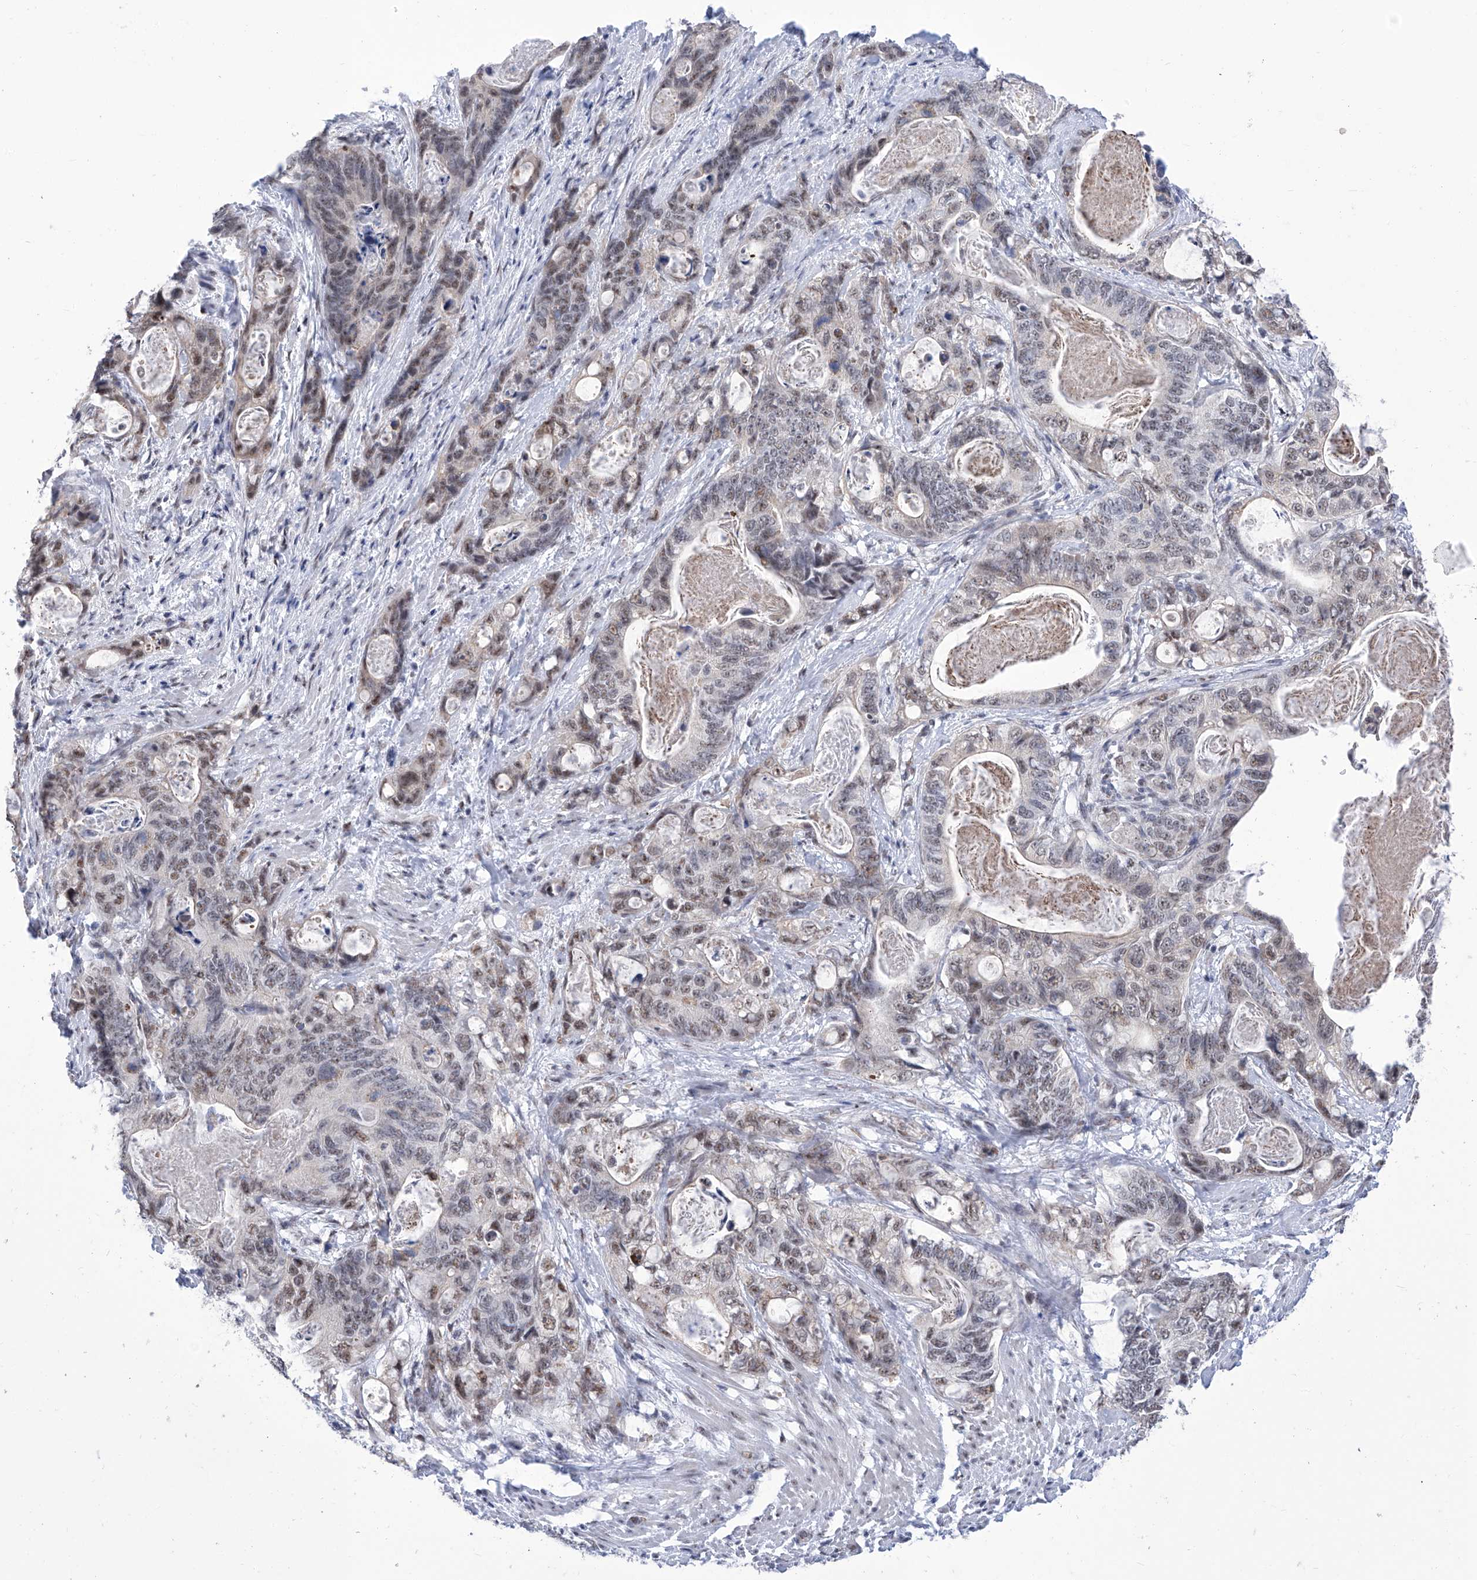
{"staining": {"intensity": "weak", "quantity": "25%-75%", "location": "nuclear"}, "tissue": "stomach cancer", "cell_type": "Tumor cells", "image_type": "cancer", "snomed": [{"axis": "morphology", "description": "Normal tissue, NOS"}, {"axis": "morphology", "description": "Adenocarcinoma, NOS"}, {"axis": "topography", "description": "Stomach"}], "caption": "Immunohistochemical staining of human stomach cancer (adenocarcinoma) displays low levels of weak nuclear staining in about 25%-75% of tumor cells.", "gene": "SART1", "patient": {"sex": "female", "age": 89}}